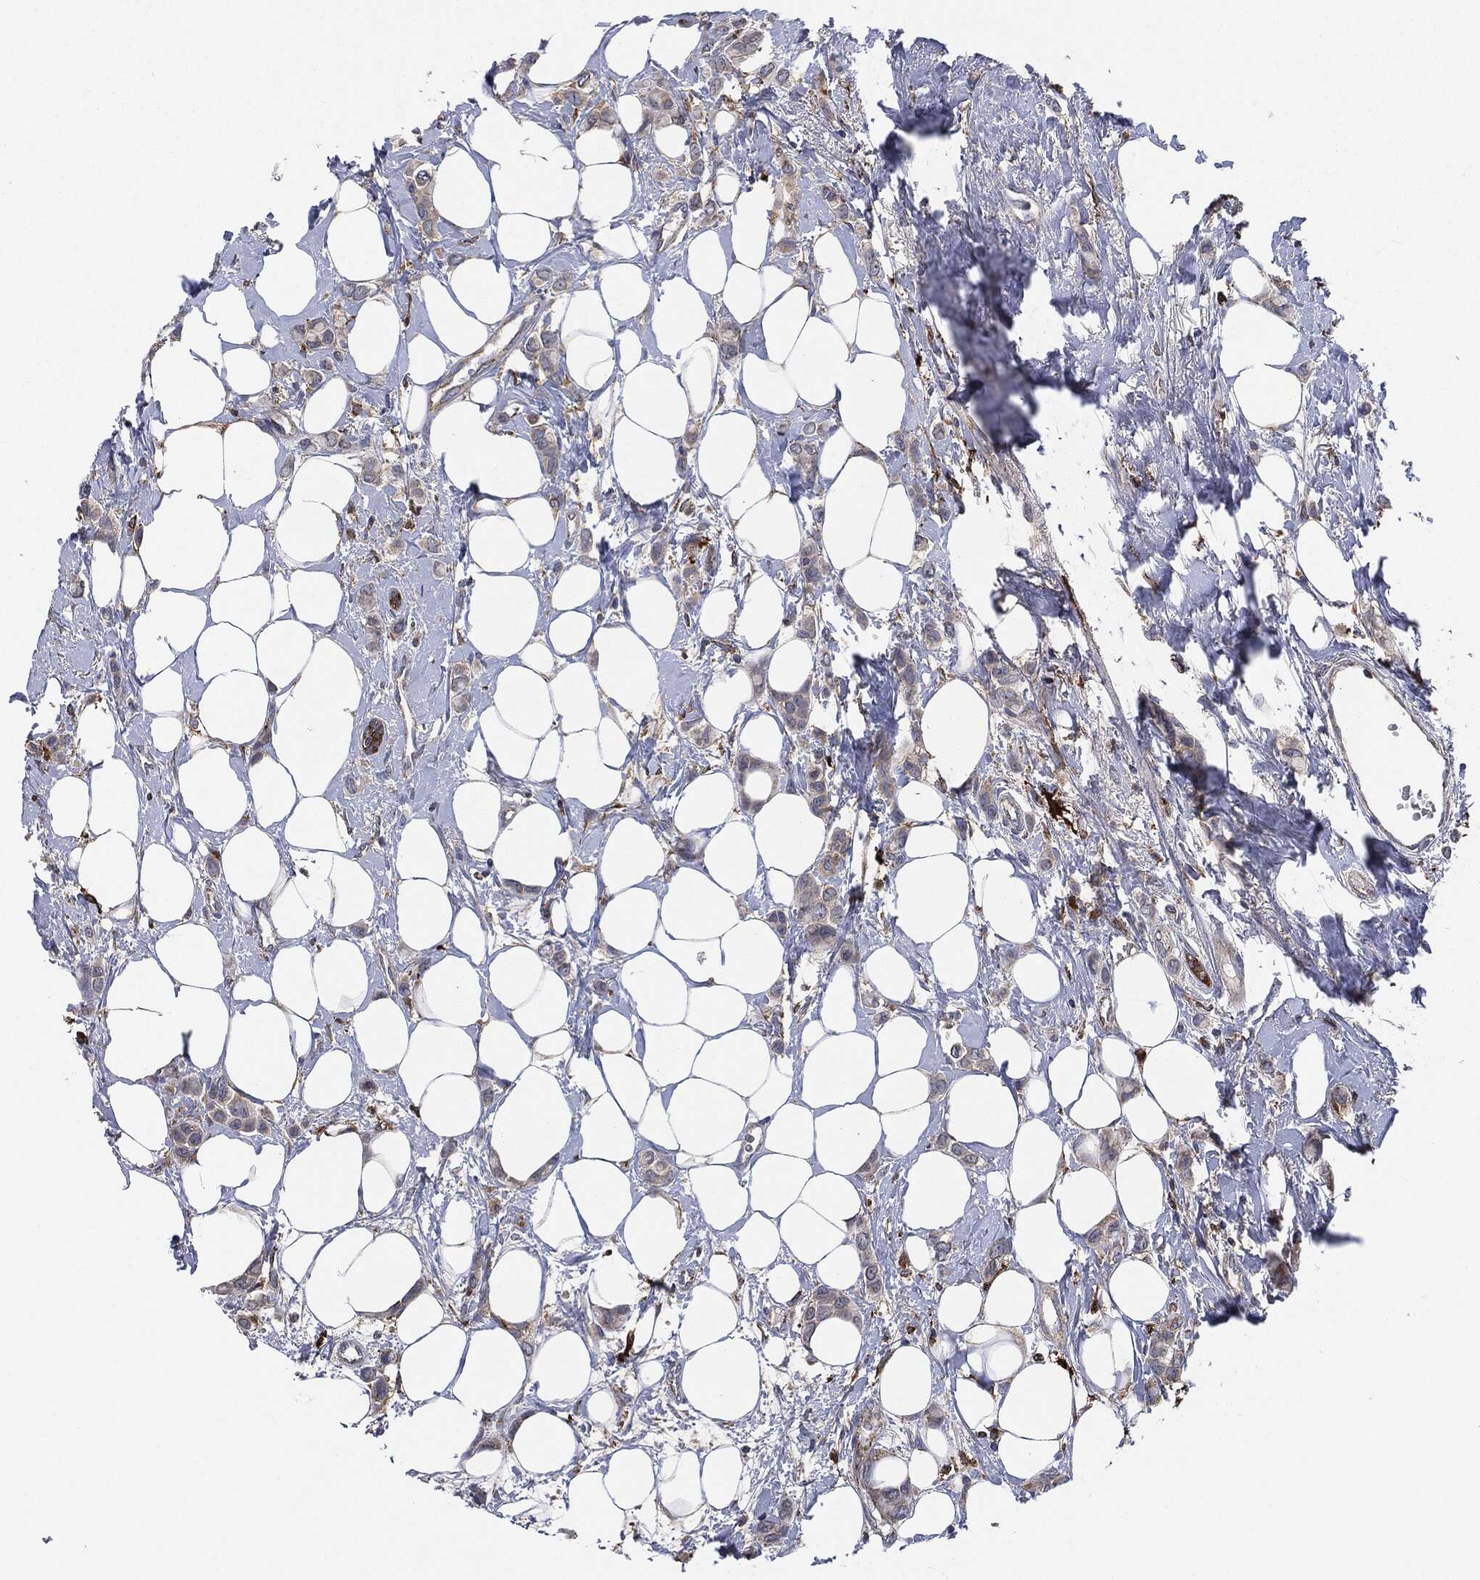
{"staining": {"intensity": "weak", "quantity": "<25%", "location": "cytoplasmic/membranous"}, "tissue": "breast cancer", "cell_type": "Tumor cells", "image_type": "cancer", "snomed": [{"axis": "morphology", "description": "Lobular carcinoma"}, {"axis": "topography", "description": "Breast"}], "caption": "DAB immunohistochemical staining of breast cancer shows no significant staining in tumor cells.", "gene": "TMEM11", "patient": {"sex": "female", "age": 66}}